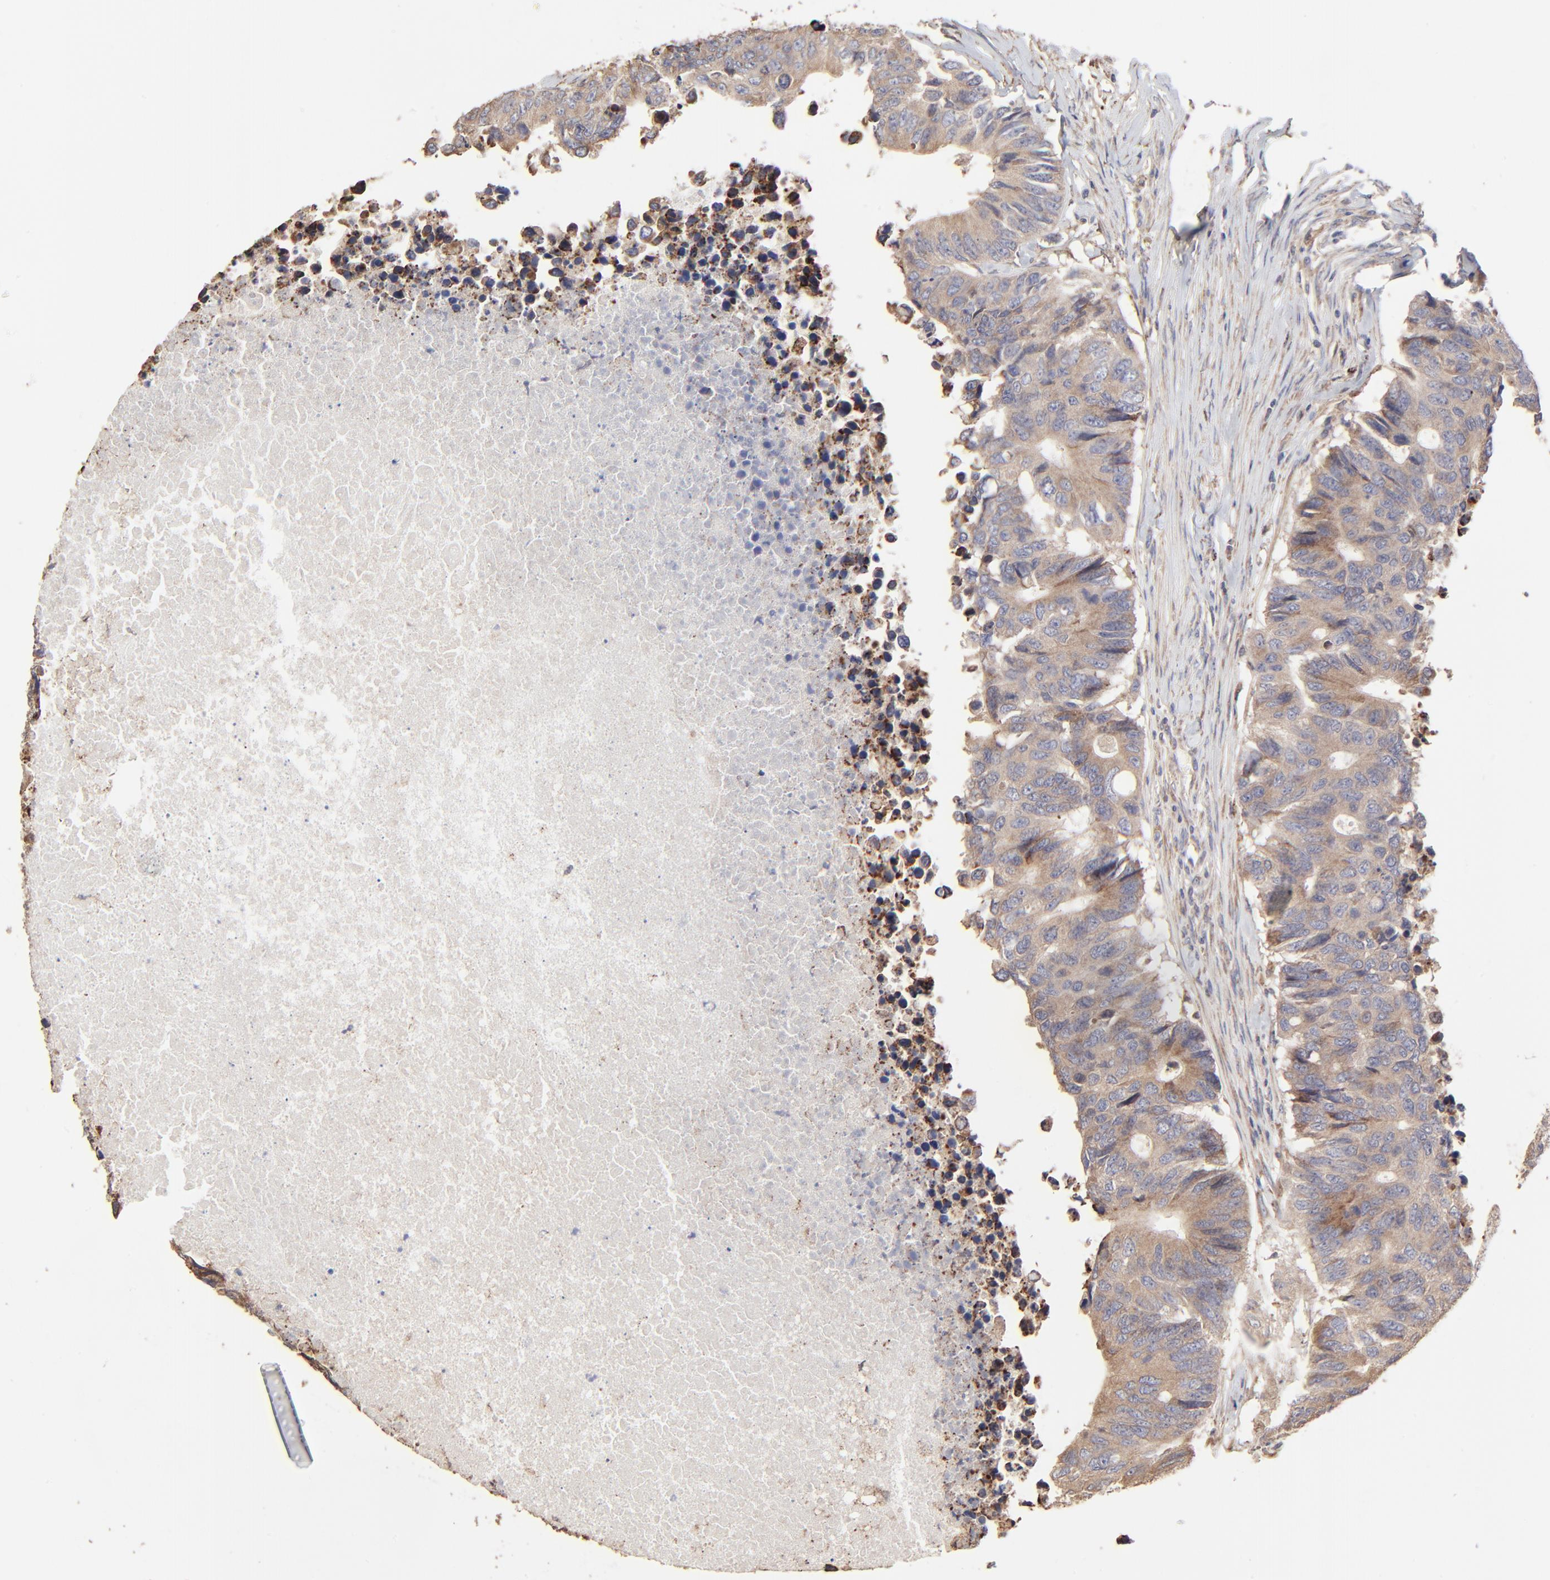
{"staining": {"intensity": "strong", "quantity": ">75%", "location": "cytoplasmic/membranous"}, "tissue": "colorectal cancer", "cell_type": "Tumor cells", "image_type": "cancer", "snomed": [{"axis": "morphology", "description": "Adenocarcinoma, NOS"}, {"axis": "topography", "description": "Colon"}], "caption": "DAB (3,3'-diaminobenzidine) immunohistochemical staining of human colorectal cancer (adenocarcinoma) reveals strong cytoplasmic/membranous protein positivity in about >75% of tumor cells.", "gene": "ELP2", "patient": {"sex": "male", "age": 71}}